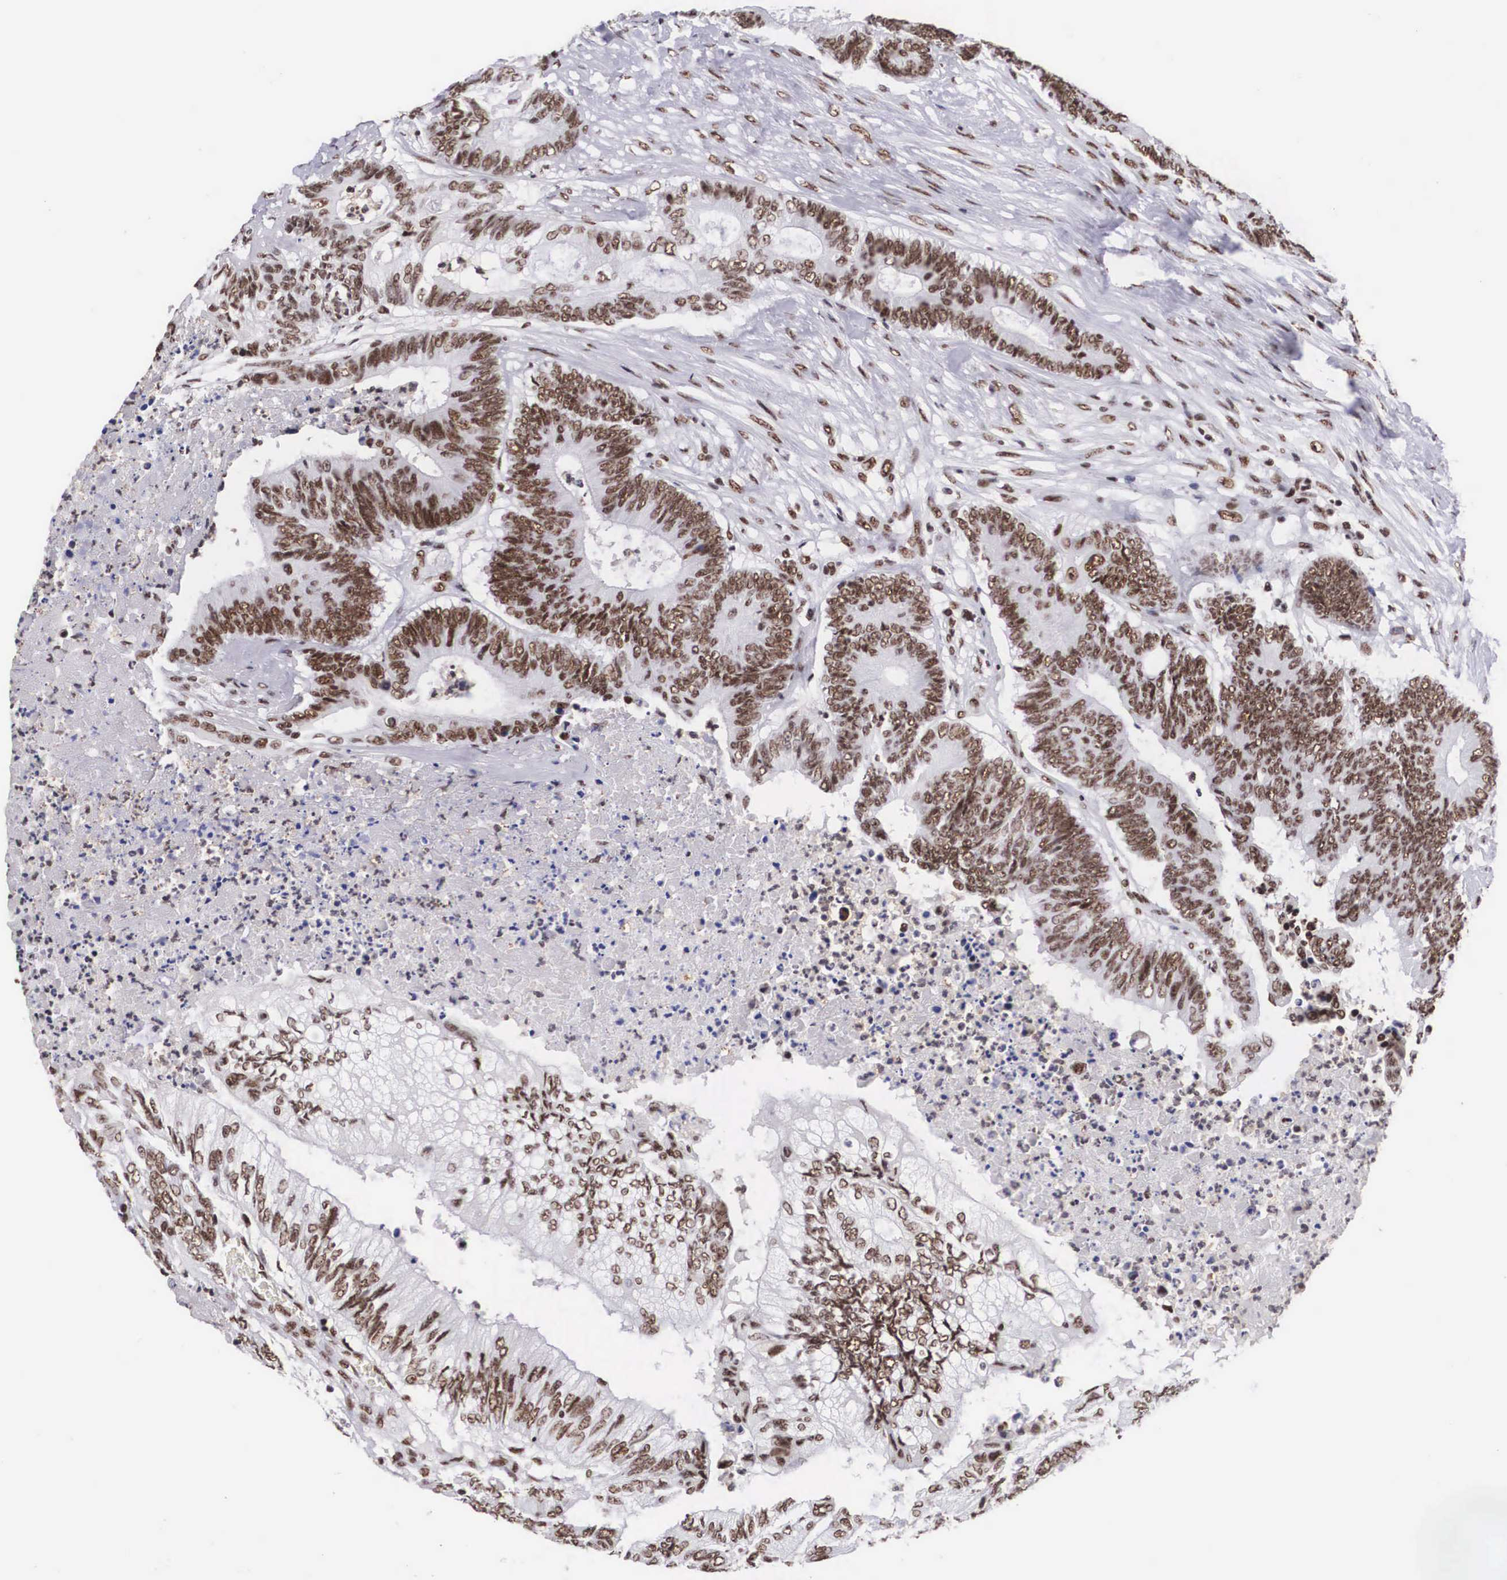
{"staining": {"intensity": "moderate", "quantity": ">75%", "location": "nuclear"}, "tissue": "colorectal cancer", "cell_type": "Tumor cells", "image_type": "cancer", "snomed": [{"axis": "morphology", "description": "Adenocarcinoma, NOS"}, {"axis": "topography", "description": "Colon"}], "caption": "Colorectal cancer tissue demonstrates moderate nuclear staining in about >75% of tumor cells, visualized by immunohistochemistry.", "gene": "SF3A1", "patient": {"sex": "male", "age": 65}}